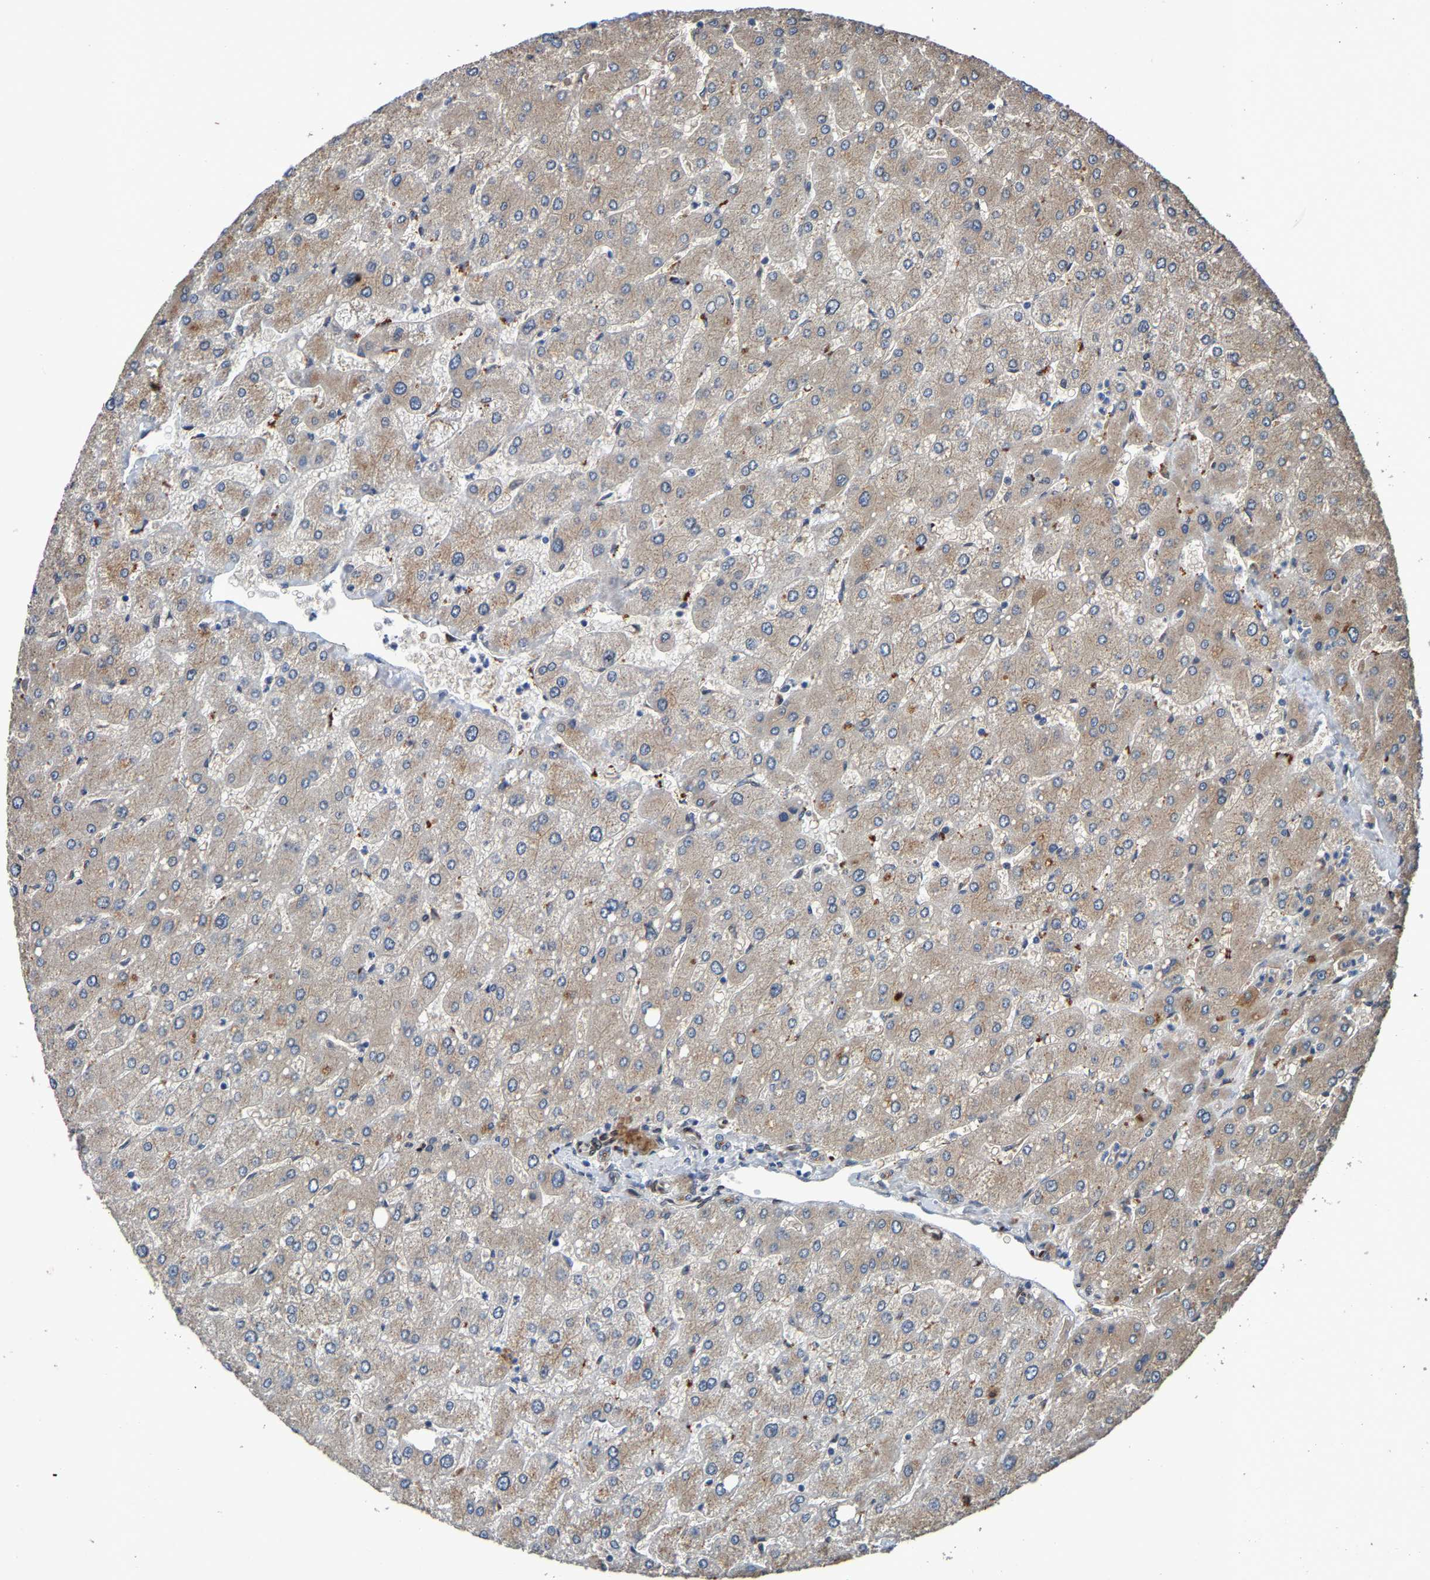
{"staining": {"intensity": "strong", "quantity": "<25%", "location": "cytoplasmic/membranous"}, "tissue": "liver", "cell_type": "Cholangiocytes", "image_type": "normal", "snomed": [{"axis": "morphology", "description": "Normal tissue, NOS"}, {"axis": "topography", "description": "Liver"}], "caption": "Immunohistochemical staining of normal liver exhibits <25% levels of strong cytoplasmic/membranous protein expression in approximately <25% of cholangiocytes.", "gene": "MACC1", "patient": {"sex": "male", "age": 55}}